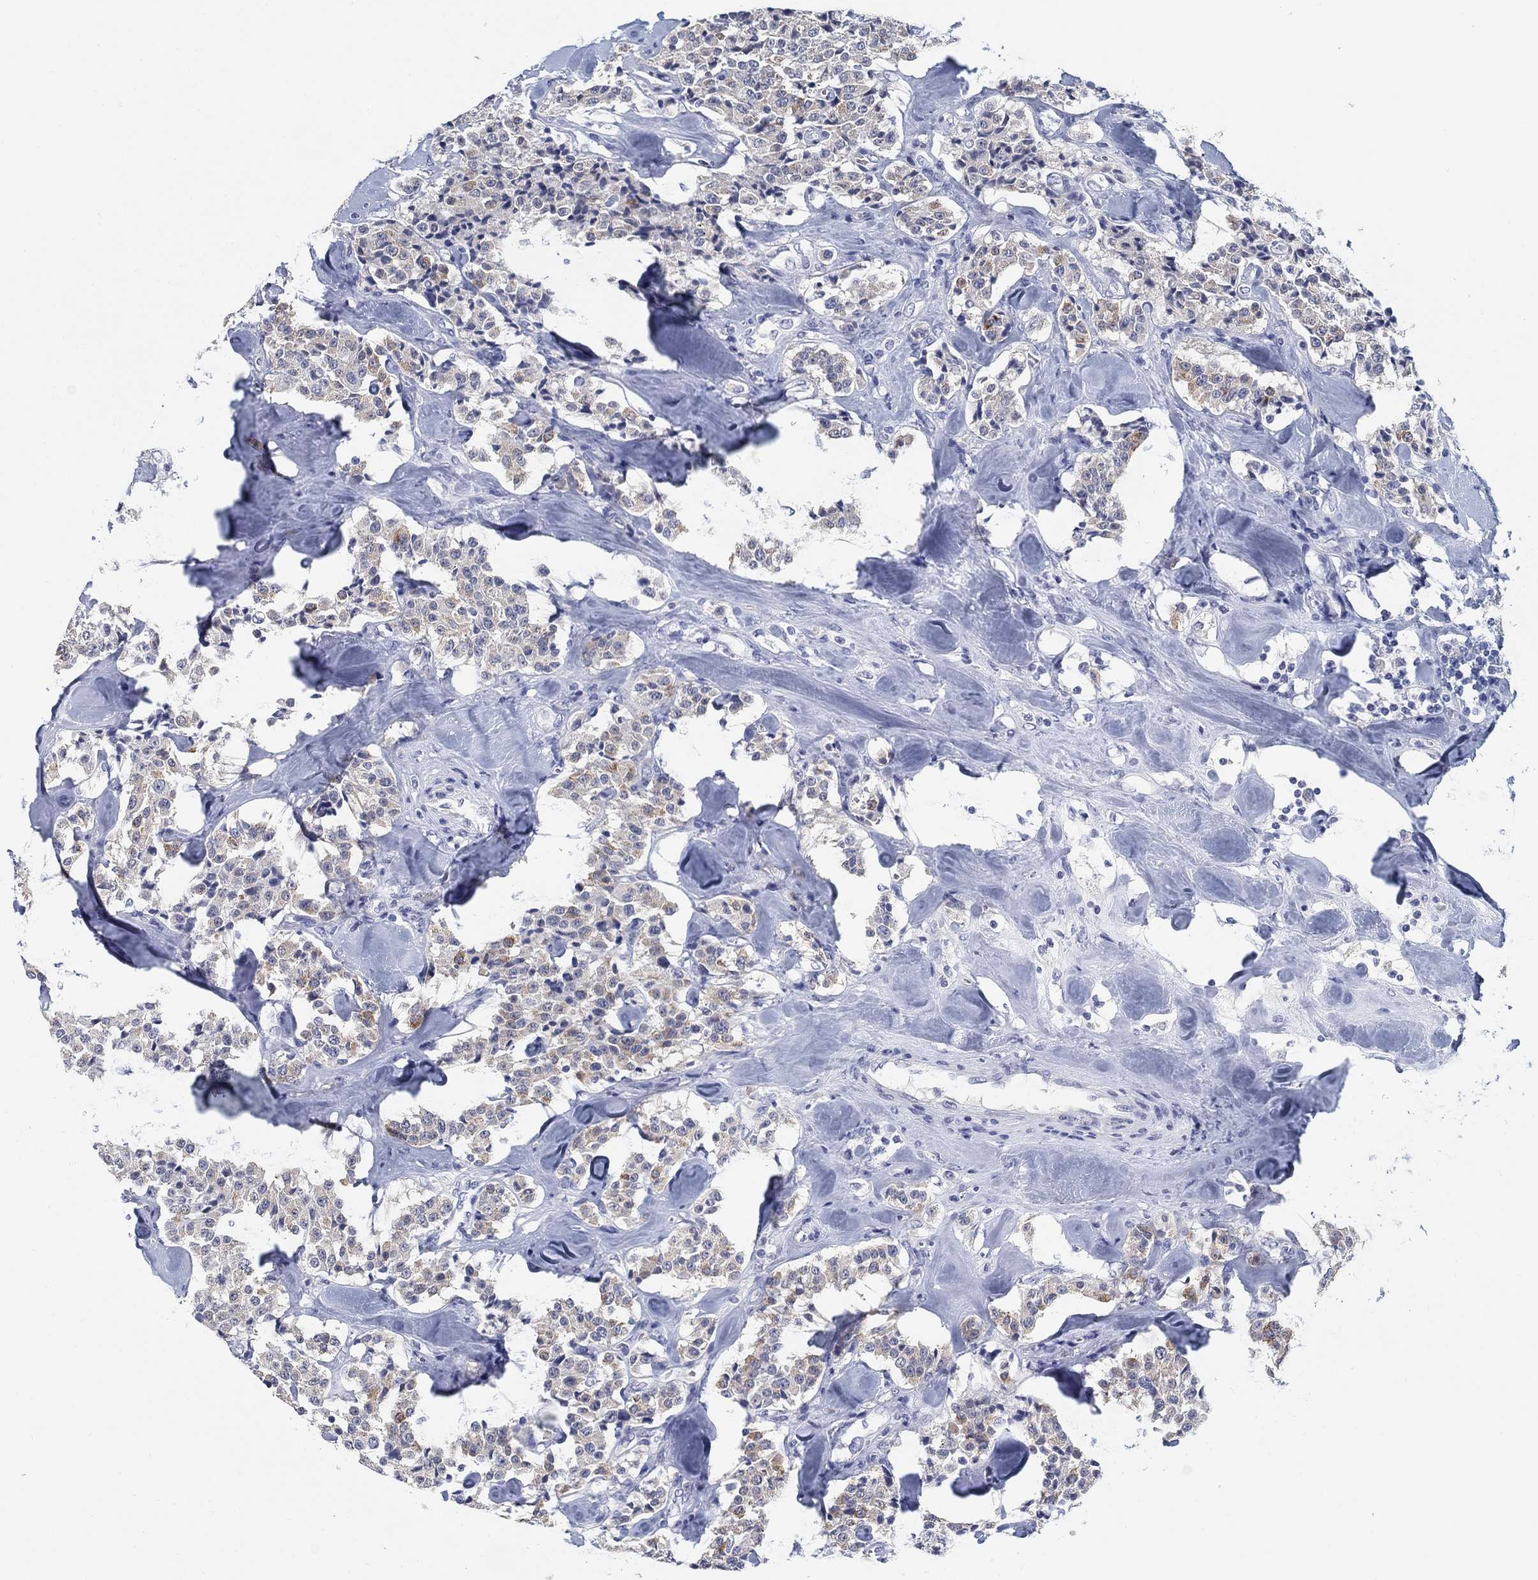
{"staining": {"intensity": "weak", "quantity": "25%-75%", "location": "cytoplasmic/membranous"}, "tissue": "carcinoid", "cell_type": "Tumor cells", "image_type": "cancer", "snomed": [{"axis": "morphology", "description": "Carcinoid, malignant, NOS"}, {"axis": "topography", "description": "Pancreas"}], "caption": "Immunohistochemistry (IHC) histopathology image of neoplastic tissue: human carcinoid stained using immunohistochemistry (IHC) demonstrates low levels of weak protein expression localized specifically in the cytoplasmic/membranous of tumor cells, appearing as a cytoplasmic/membranous brown color.", "gene": "CLUL1", "patient": {"sex": "male", "age": 41}}